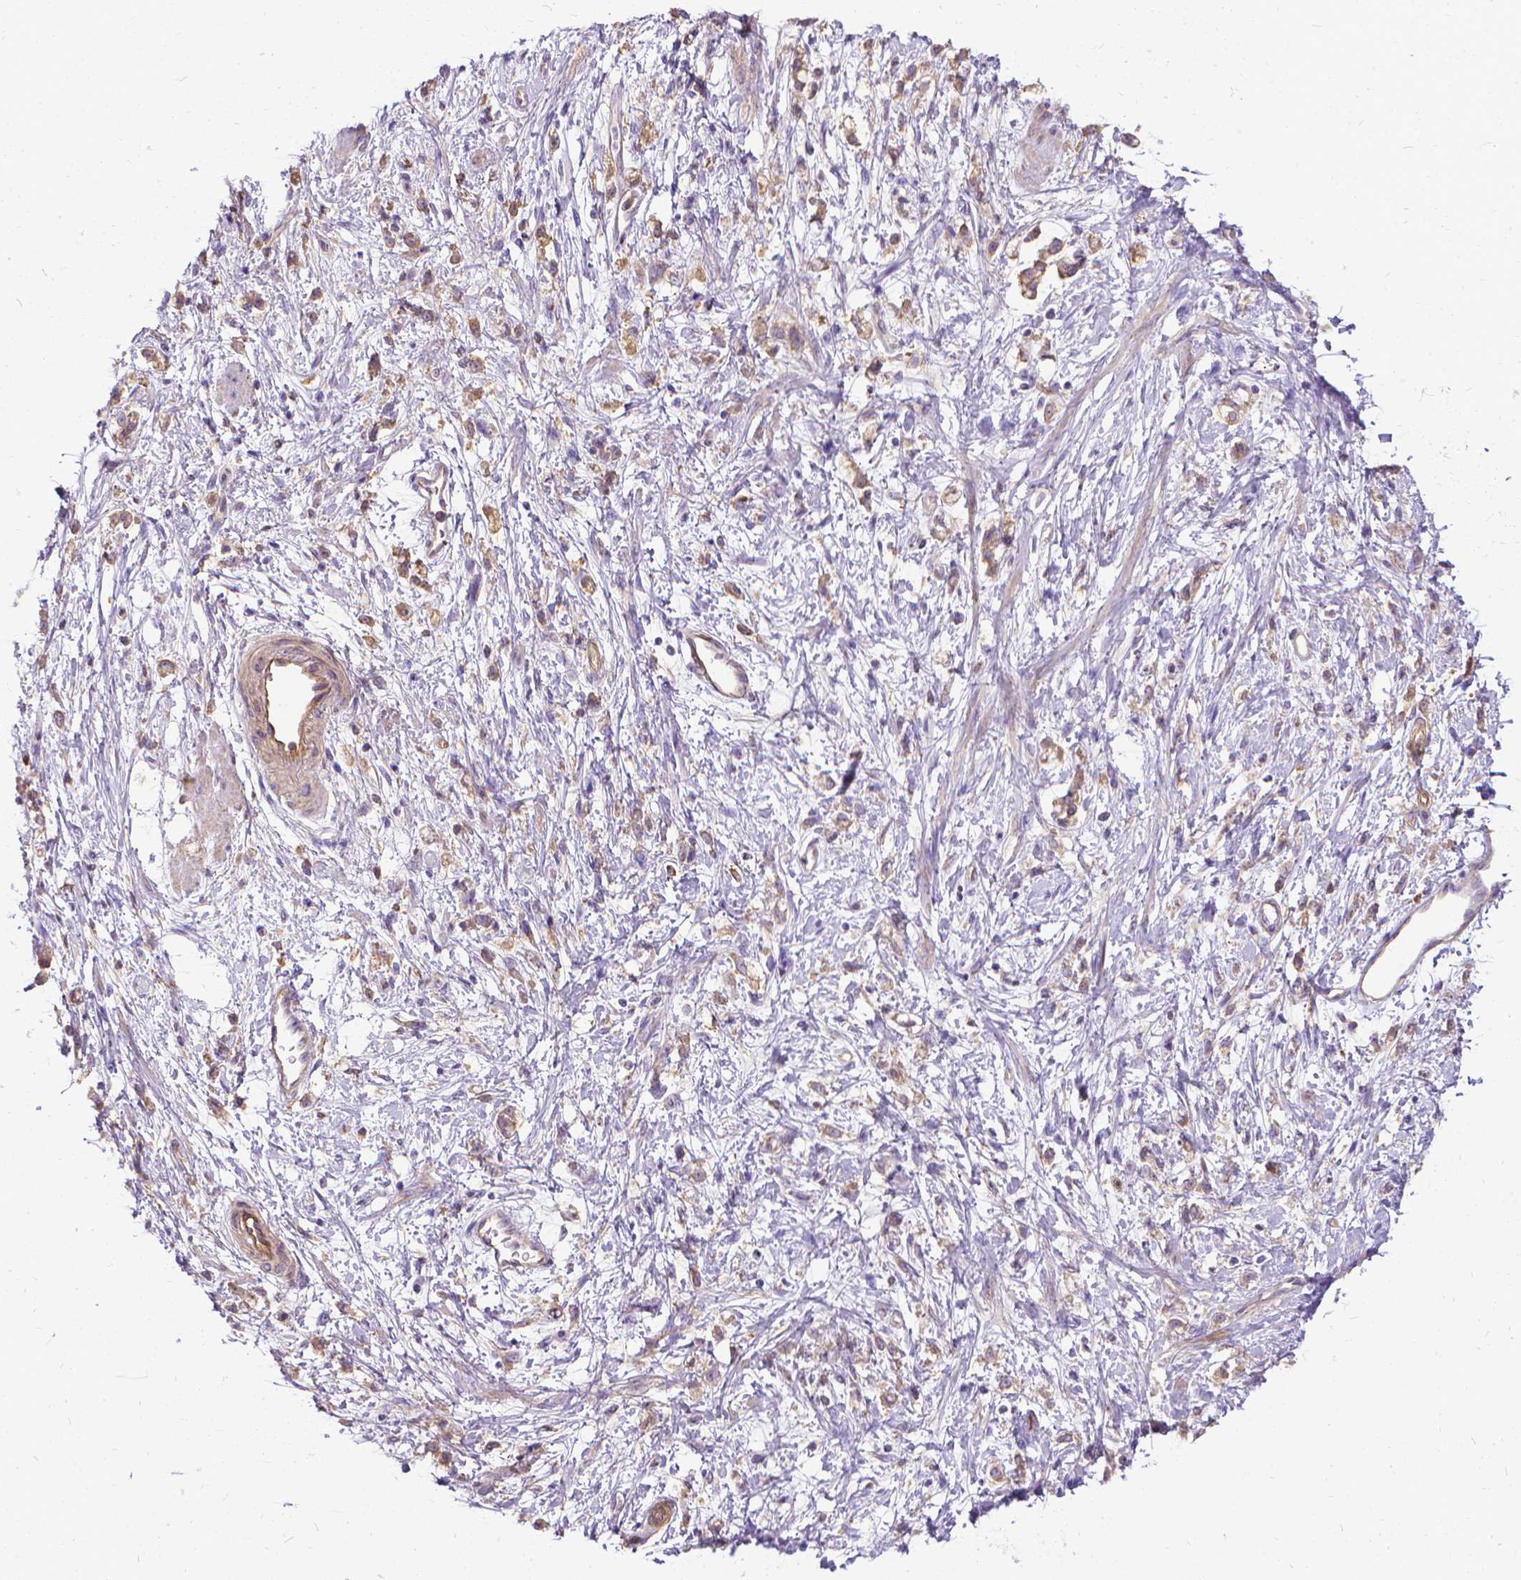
{"staining": {"intensity": "weak", "quantity": "25%-75%", "location": "cytoplasmic/membranous"}, "tissue": "stomach cancer", "cell_type": "Tumor cells", "image_type": "cancer", "snomed": [{"axis": "morphology", "description": "Adenocarcinoma, NOS"}, {"axis": "topography", "description": "Stomach"}], "caption": "Stomach cancer stained with IHC reveals weak cytoplasmic/membranous expression in about 25%-75% of tumor cells.", "gene": "CFAP299", "patient": {"sex": "female", "age": 60}}